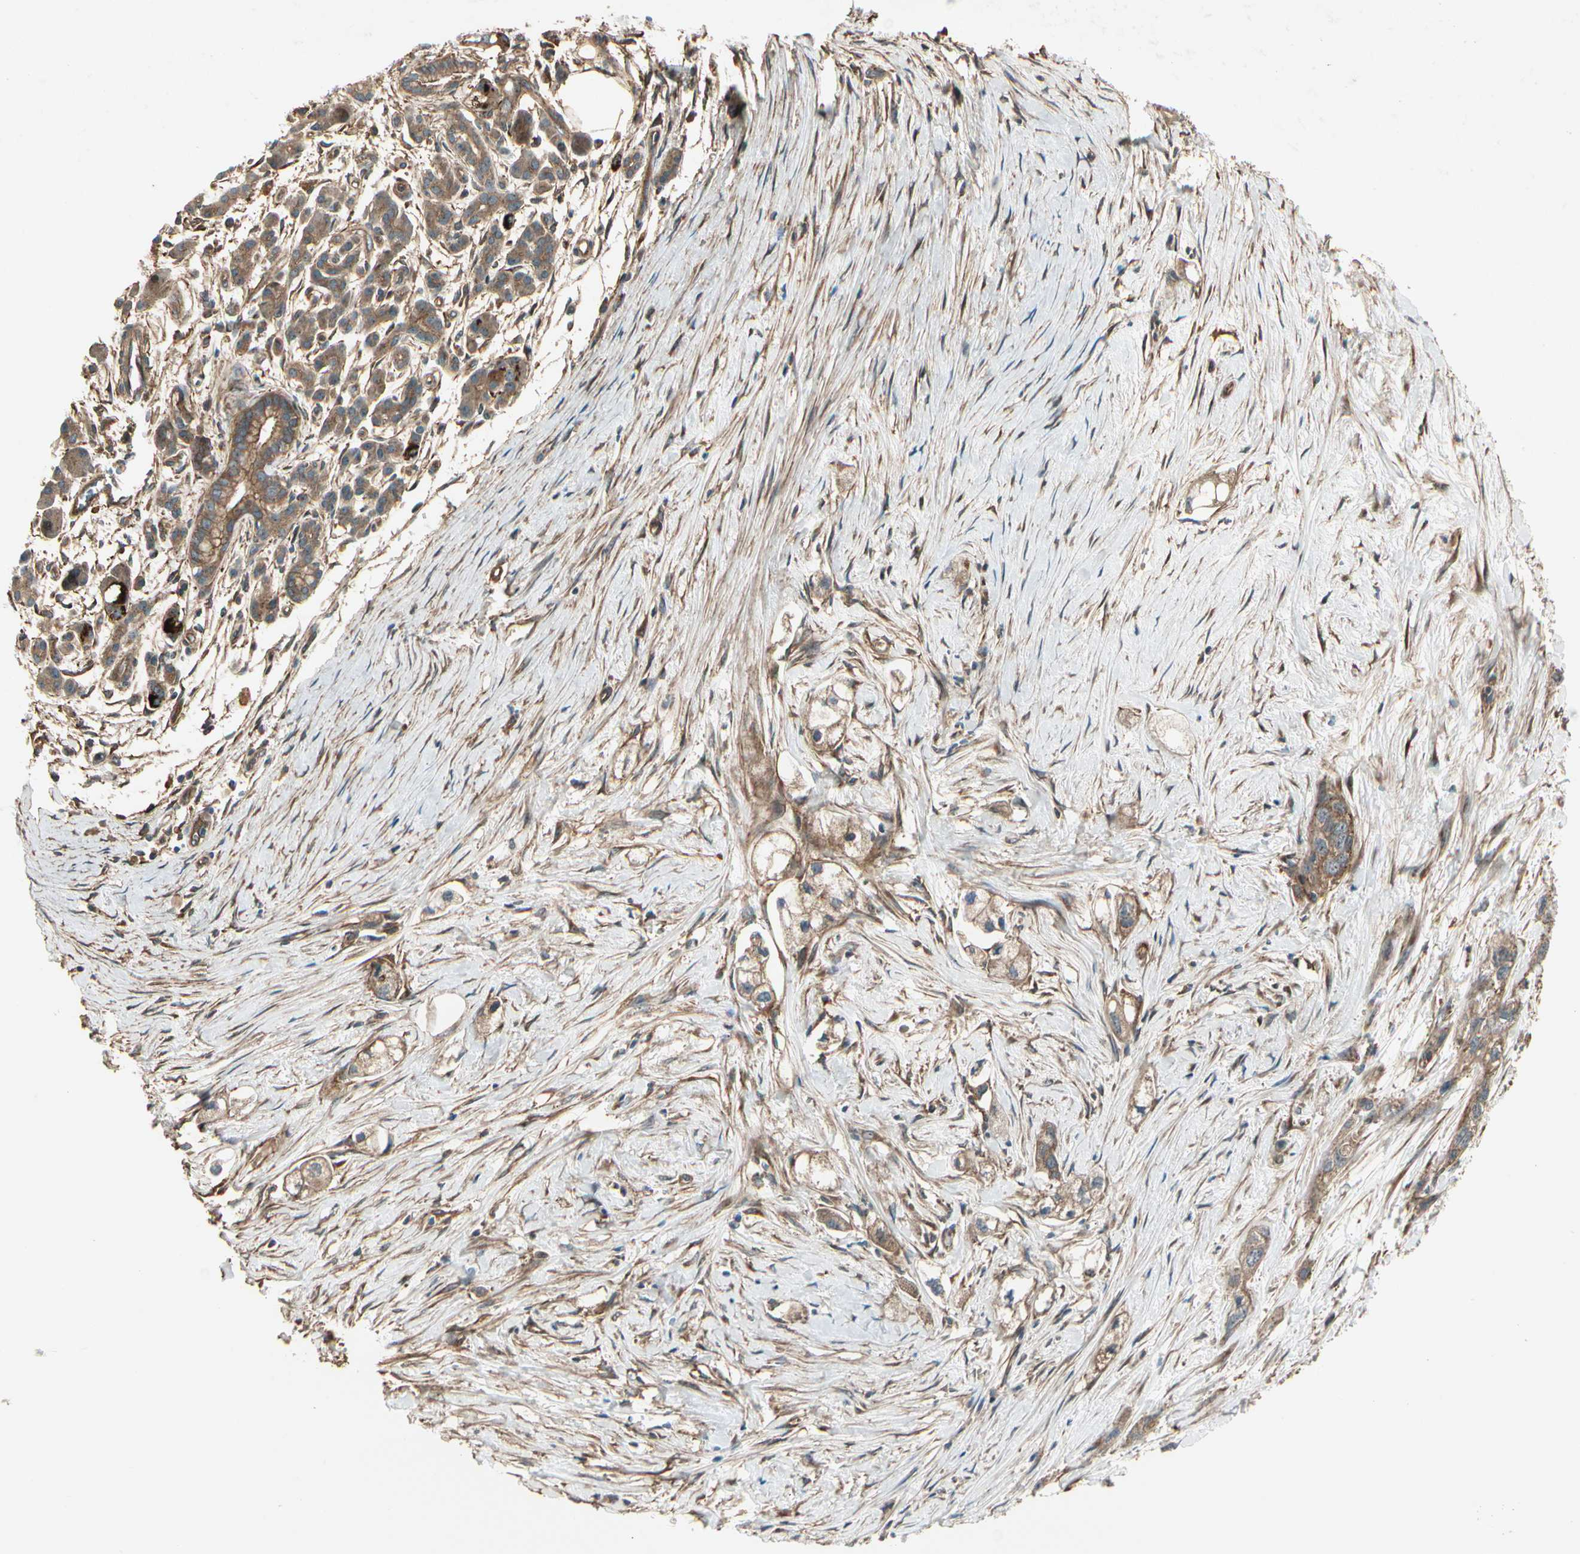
{"staining": {"intensity": "moderate", "quantity": ">75%", "location": "cytoplasmic/membranous"}, "tissue": "pancreatic cancer", "cell_type": "Tumor cells", "image_type": "cancer", "snomed": [{"axis": "morphology", "description": "Adenocarcinoma, NOS"}, {"axis": "topography", "description": "Pancreas"}], "caption": "Immunohistochemical staining of pancreatic cancer (adenocarcinoma) displays medium levels of moderate cytoplasmic/membranous staining in about >75% of tumor cells. (Brightfield microscopy of DAB IHC at high magnification).", "gene": "FKBP15", "patient": {"sex": "male", "age": 74}}